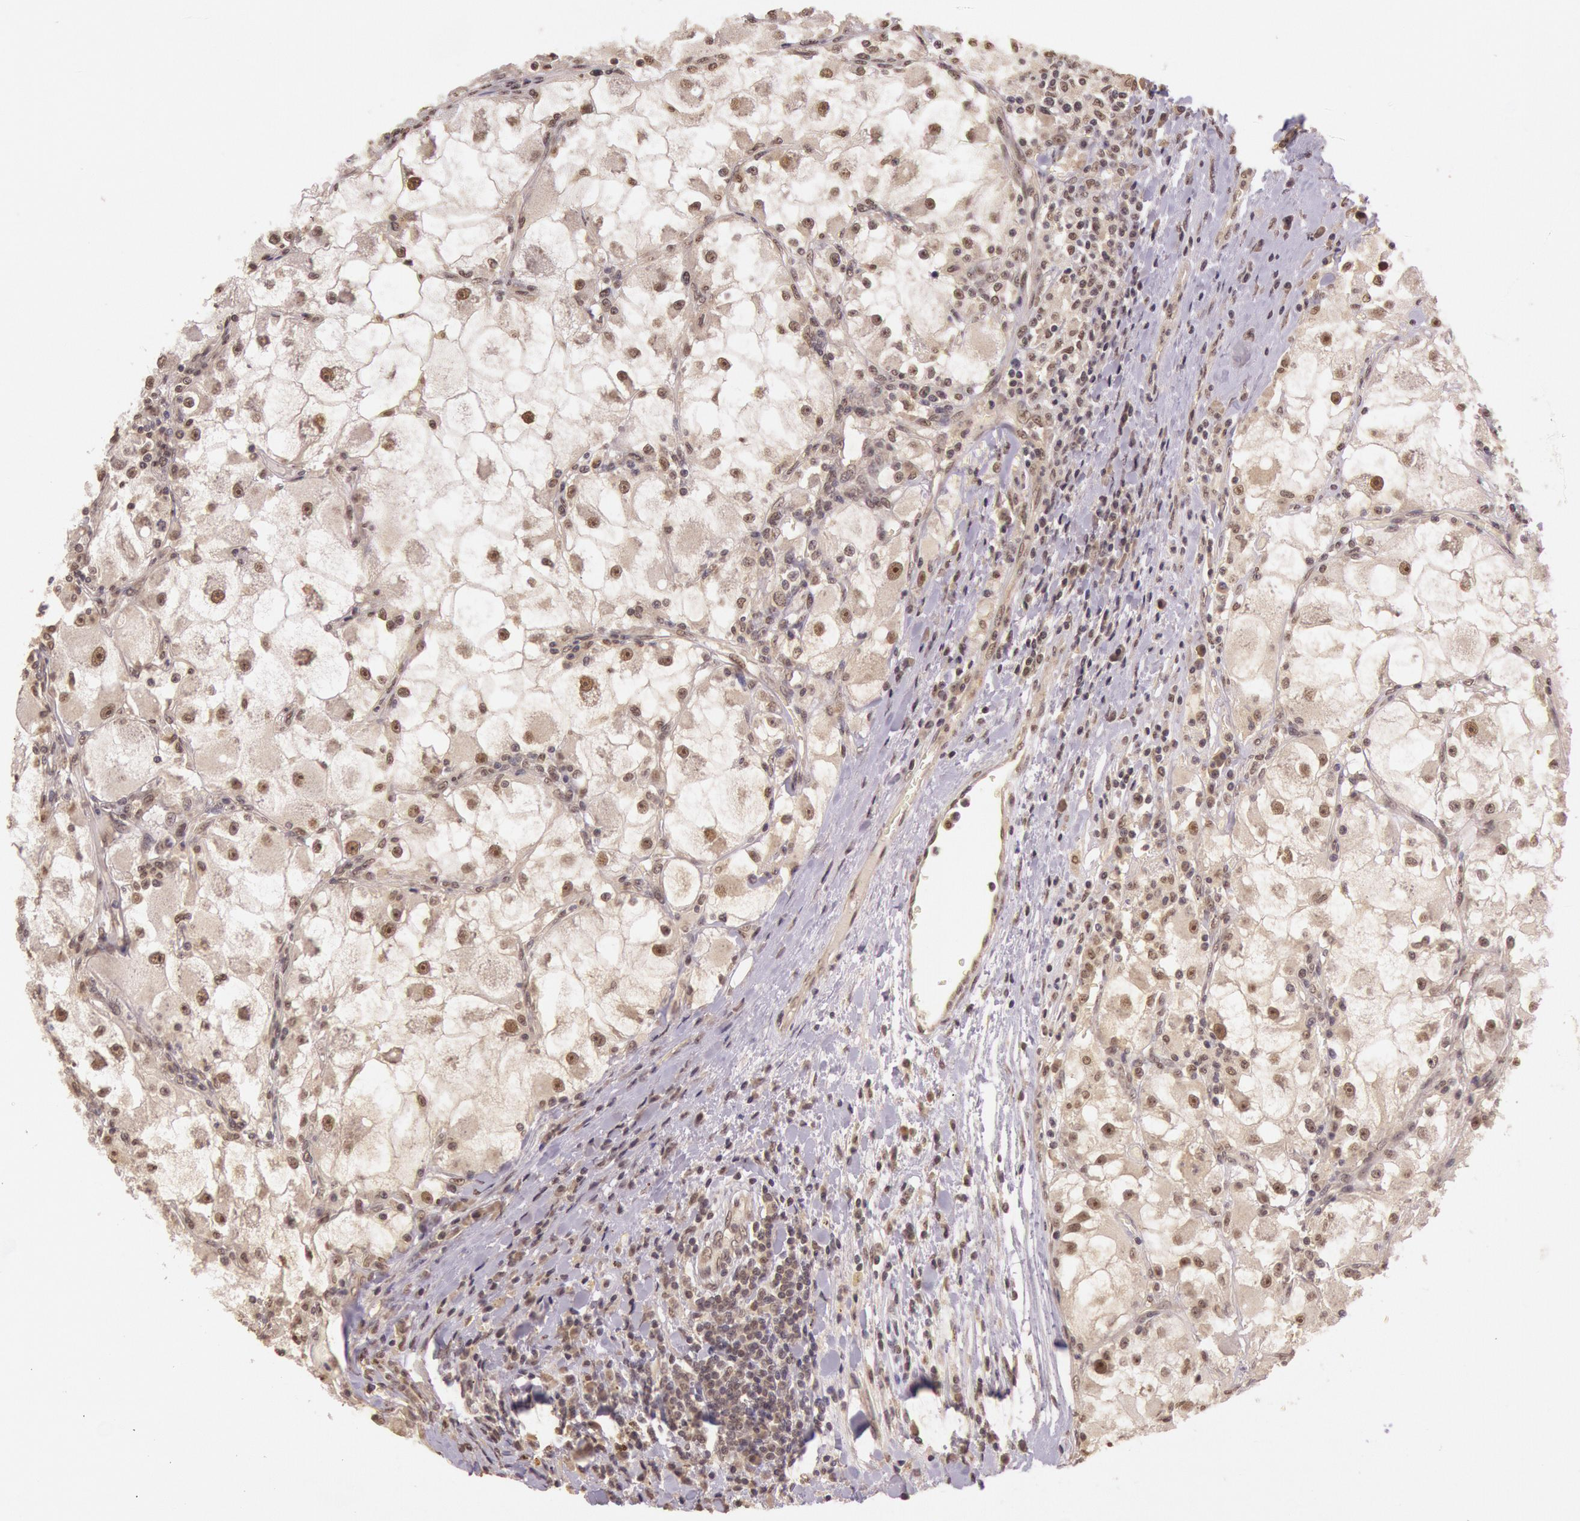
{"staining": {"intensity": "negative", "quantity": "none", "location": "none"}, "tissue": "renal cancer", "cell_type": "Tumor cells", "image_type": "cancer", "snomed": [{"axis": "morphology", "description": "Adenocarcinoma, NOS"}, {"axis": "topography", "description": "Kidney"}], "caption": "Protein analysis of renal adenocarcinoma demonstrates no significant expression in tumor cells.", "gene": "RTL10", "patient": {"sex": "female", "age": 73}}